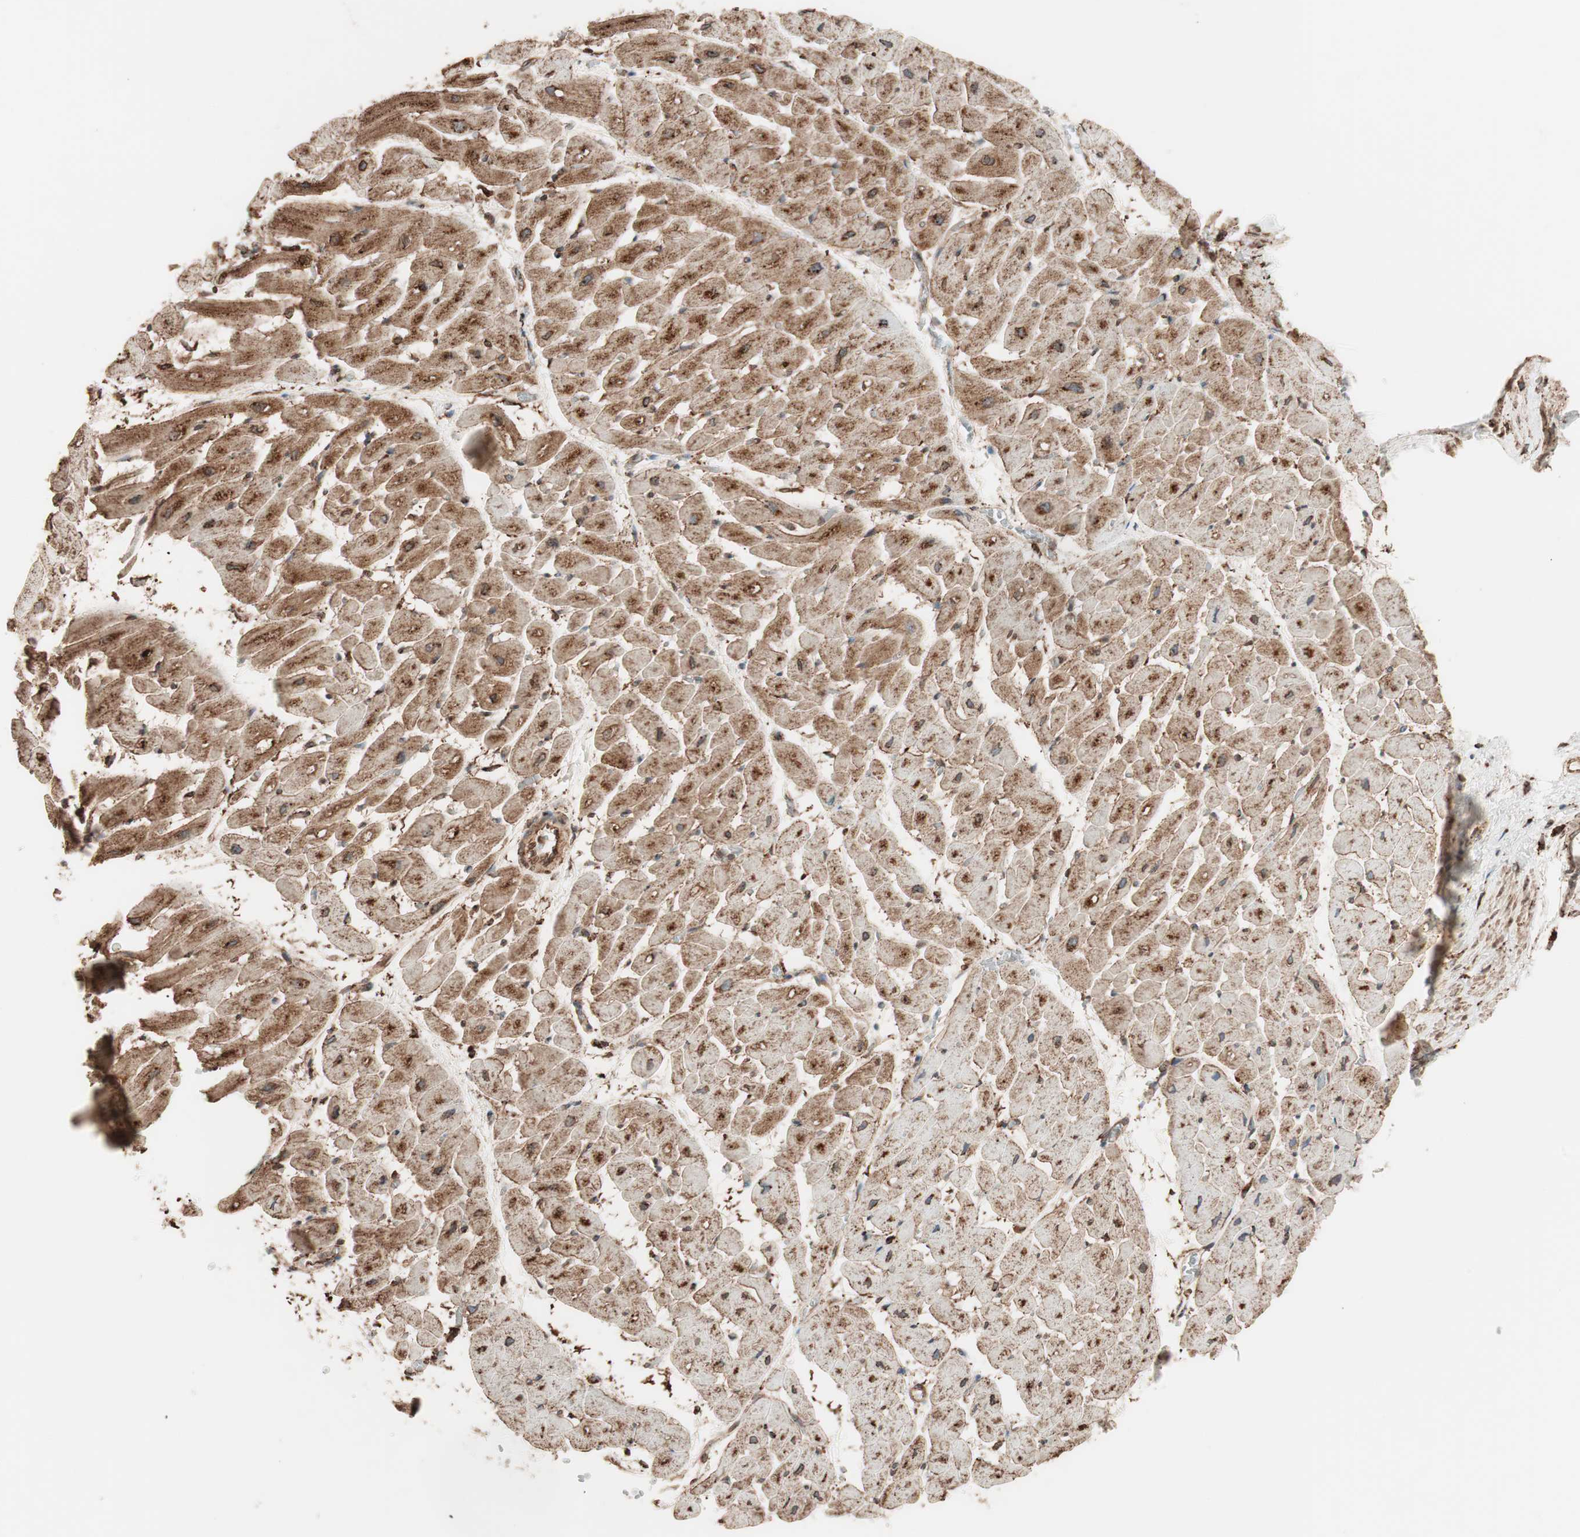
{"staining": {"intensity": "strong", "quantity": ">75%", "location": "cytoplasmic/membranous"}, "tissue": "heart muscle", "cell_type": "Cardiomyocytes", "image_type": "normal", "snomed": [{"axis": "morphology", "description": "Normal tissue, NOS"}, {"axis": "topography", "description": "Heart"}], "caption": "A high-resolution micrograph shows immunohistochemistry staining of unremarkable heart muscle, which reveals strong cytoplasmic/membranous staining in approximately >75% of cardiomyocytes. Nuclei are stained in blue.", "gene": "VEGFA", "patient": {"sex": "male", "age": 45}}